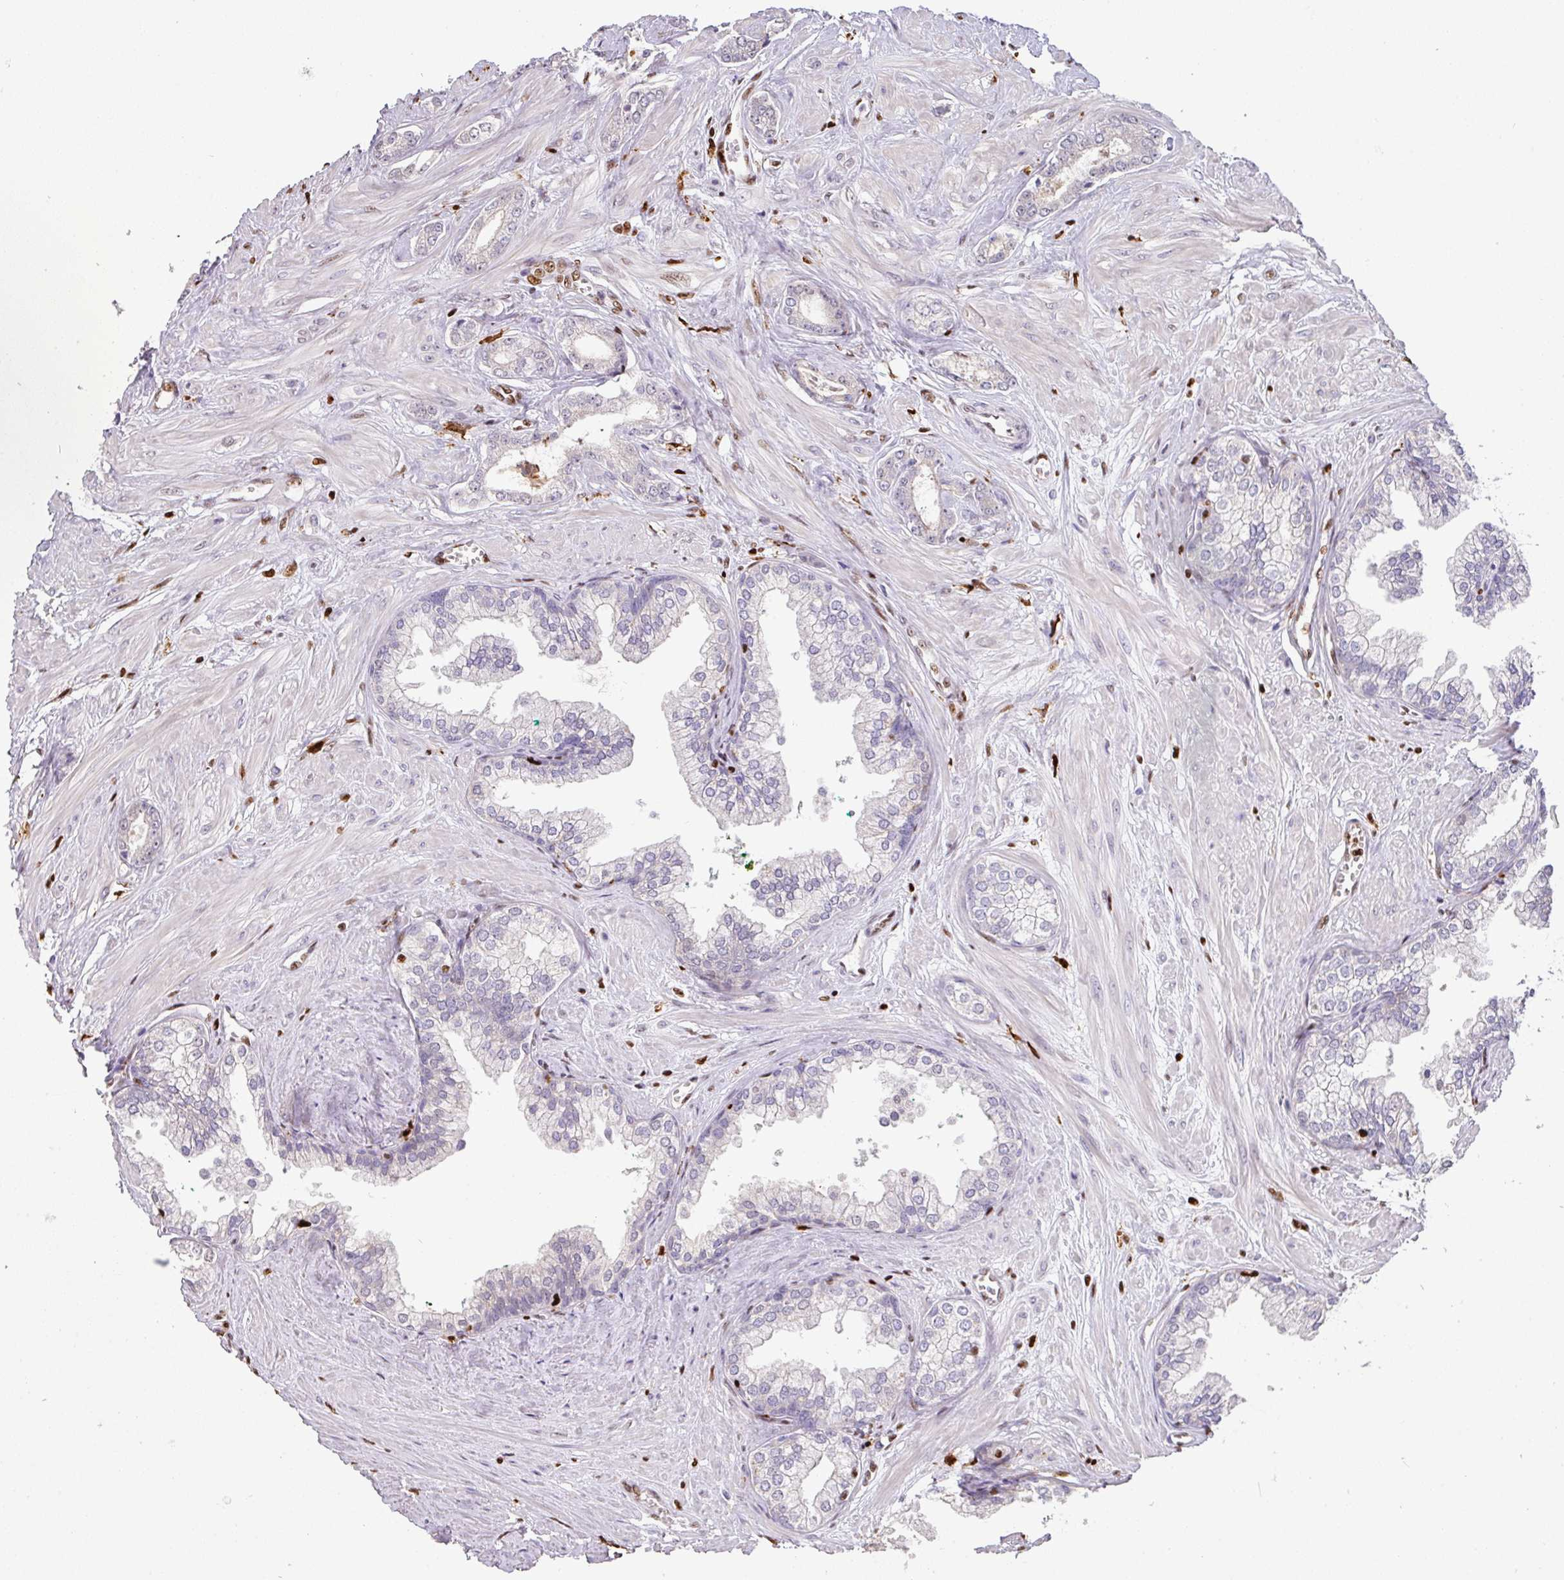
{"staining": {"intensity": "weak", "quantity": "<25%", "location": "nuclear"}, "tissue": "prostate cancer", "cell_type": "Tumor cells", "image_type": "cancer", "snomed": [{"axis": "morphology", "description": "Adenocarcinoma, Low grade"}, {"axis": "topography", "description": "Prostate"}], "caption": "Immunohistochemistry photomicrograph of prostate low-grade adenocarcinoma stained for a protein (brown), which displays no staining in tumor cells.", "gene": "SAMHD1", "patient": {"sex": "male", "age": 60}}